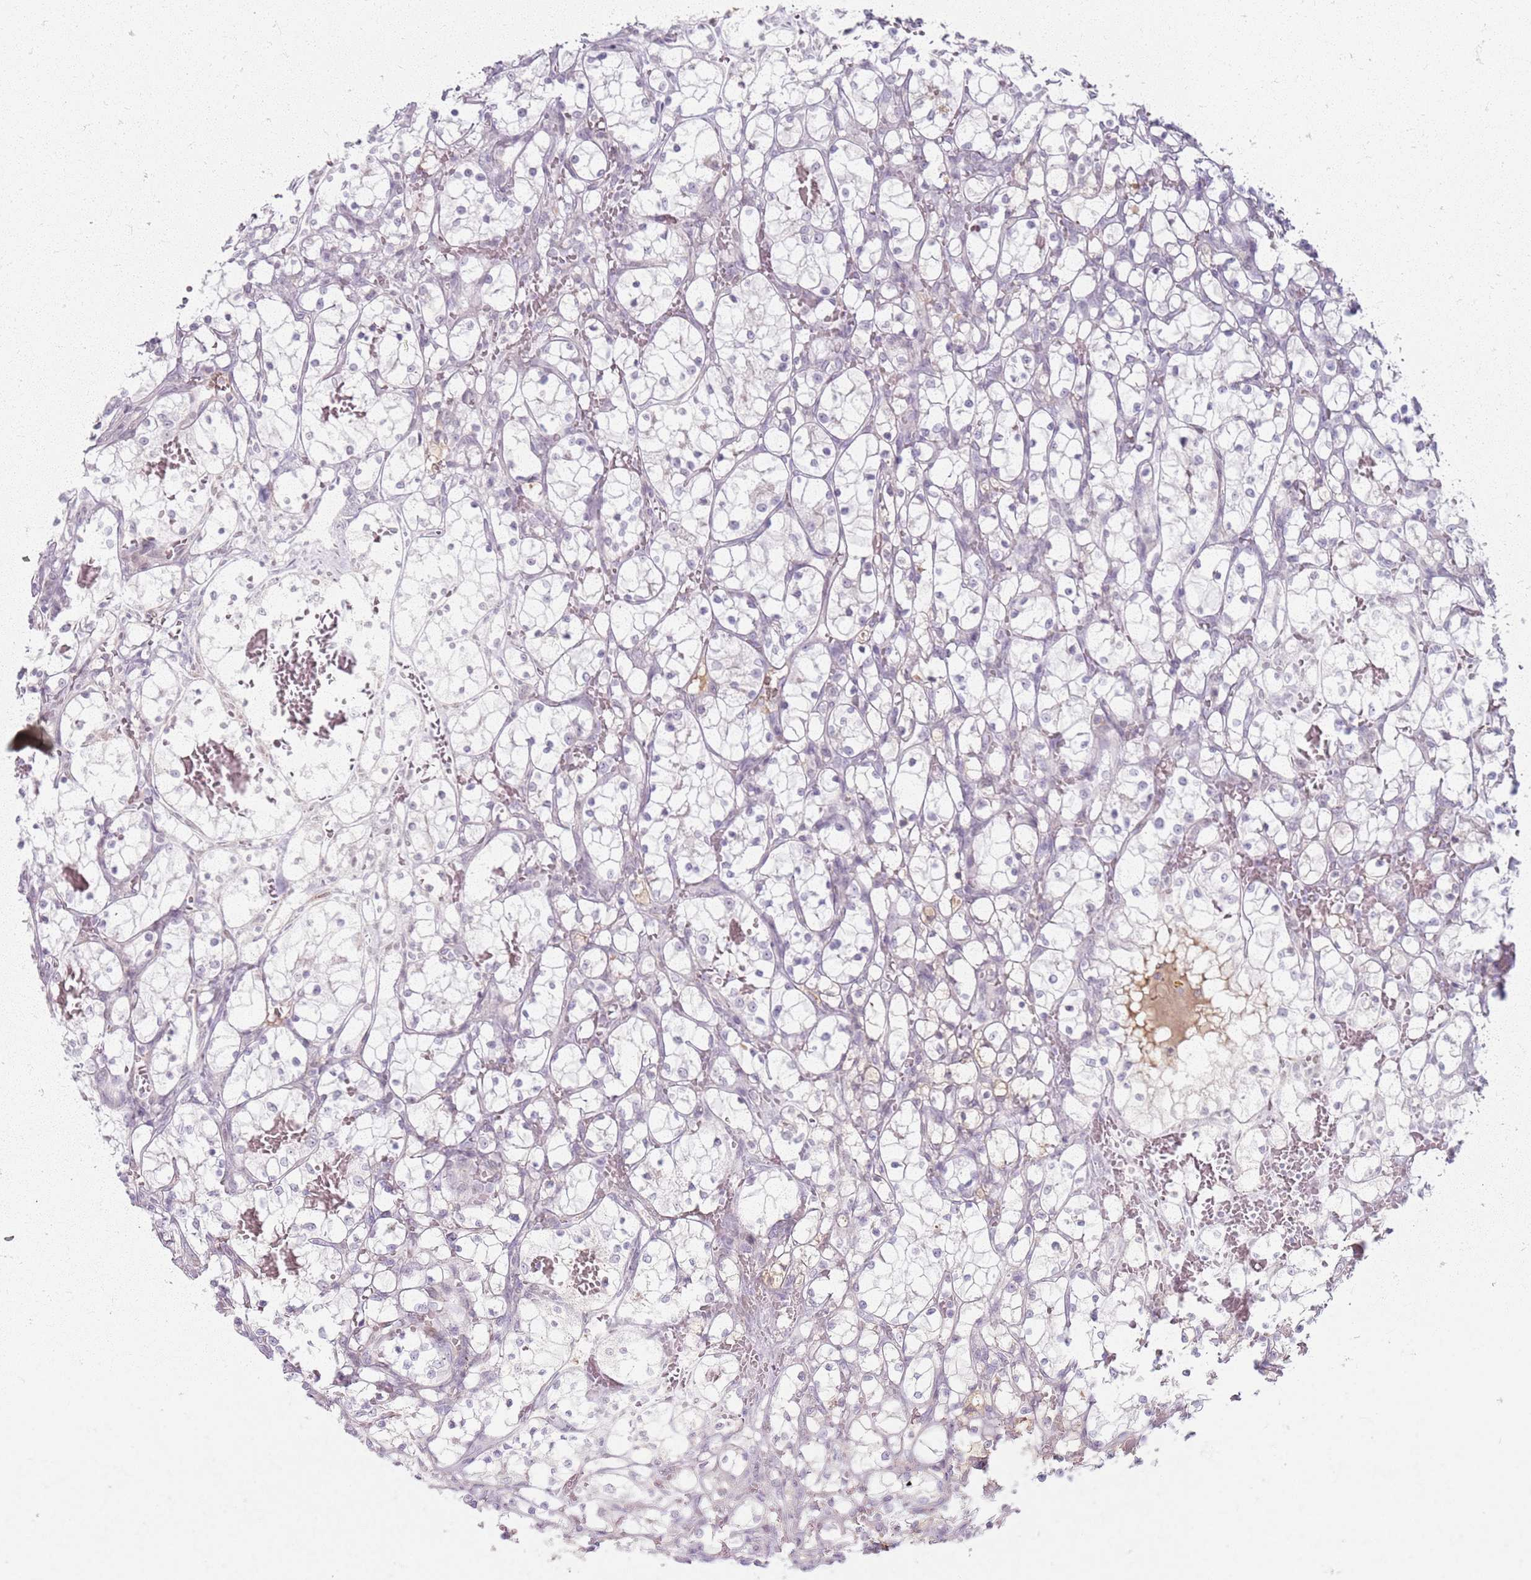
{"staining": {"intensity": "negative", "quantity": "none", "location": "none"}, "tissue": "renal cancer", "cell_type": "Tumor cells", "image_type": "cancer", "snomed": [{"axis": "morphology", "description": "Adenocarcinoma, NOS"}, {"axis": "topography", "description": "Kidney"}], "caption": "Immunohistochemistry (IHC) image of human renal adenocarcinoma stained for a protein (brown), which displays no positivity in tumor cells. (DAB immunohistochemistry with hematoxylin counter stain).", "gene": "CRIPT", "patient": {"sex": "female", "age": 69}}